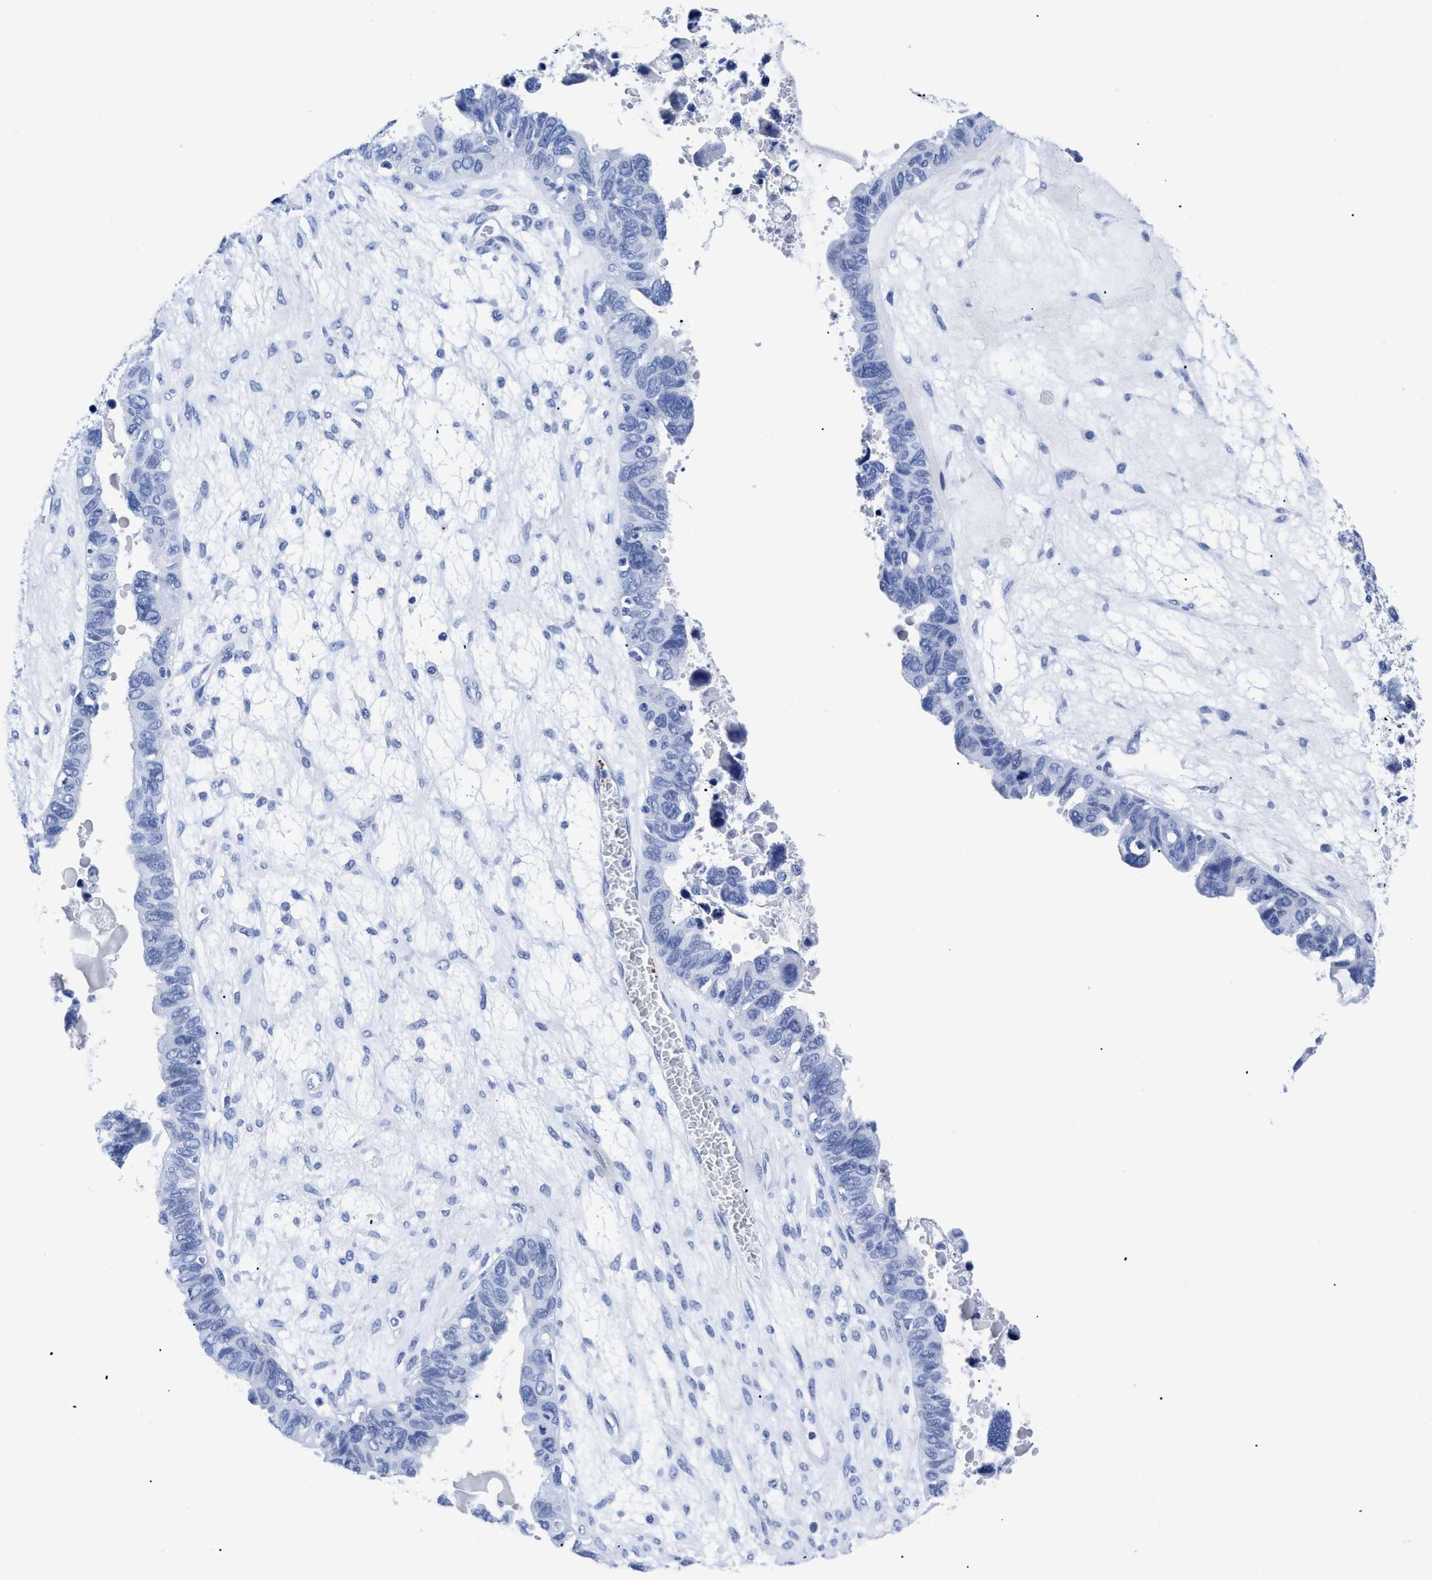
{"staining": {"intensity": "negative", "quantity": "none", "location": "none"}, "tissue": "ovarian cancer", "cell_type": "Tumor cells", "image_type": "cancer", "snomed": [{"axis": "morphology", "description": "Cystadenocarcinoma, serous, NOS"}, {"axis": "topography", "description": "Ovary"}], "caption": "This is an immunohistochemistry photomicrograph of ovarian cancer (serous cystadenocarcinoma). There is no positivity in tumor cells.", "gene": "TREML1", "patient": {"sex": "female", "age": 79}}